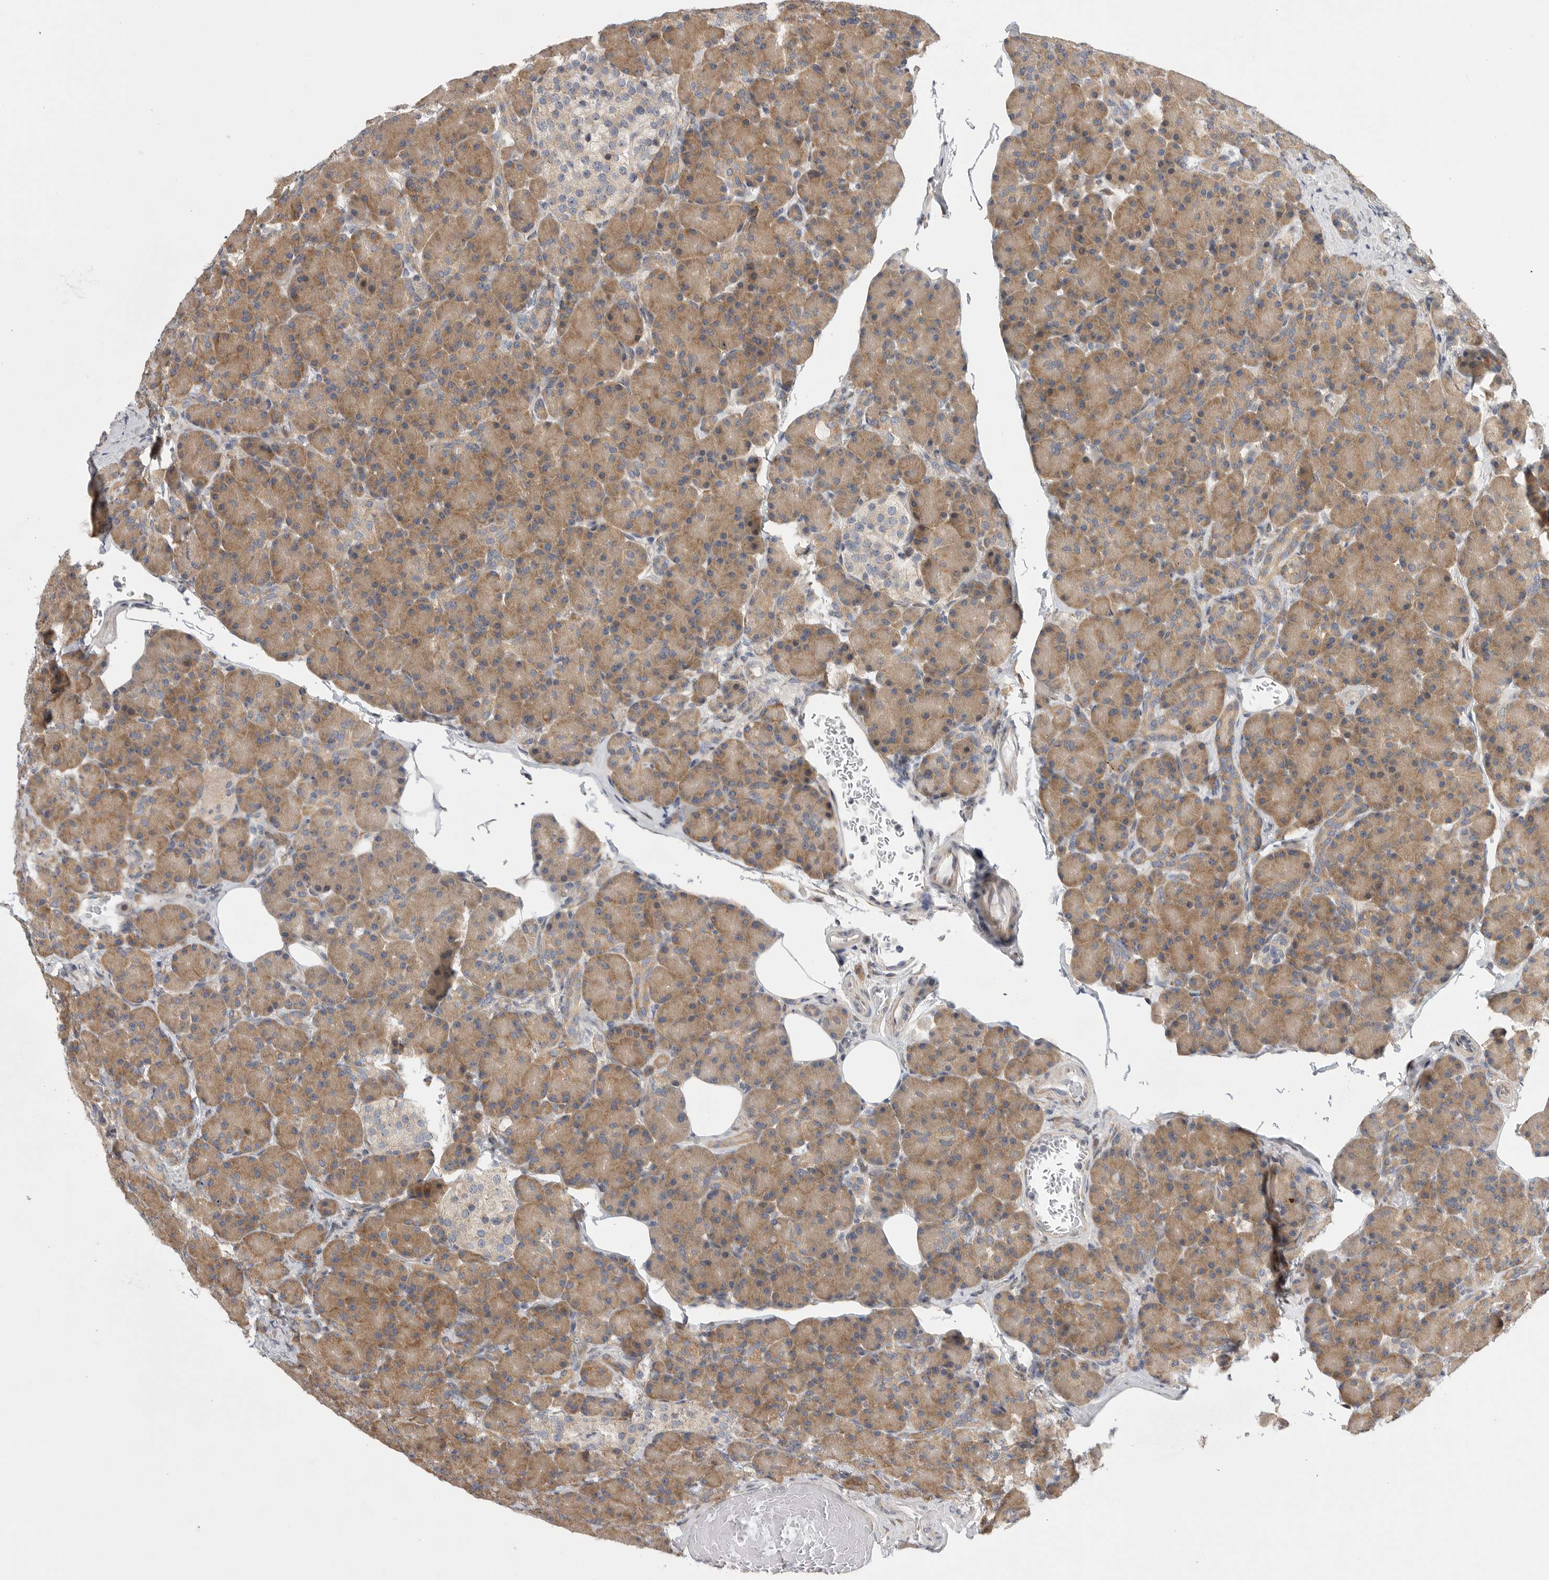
{"staining": {"intensity": "moderate", "quantity": ">75%", "location": "cytoplasmic/membranous"}, "tissue": "pancreas", "cell_type": "Exocrine glandular cells", "image_type": "normal", "snomed": [{"axis": "morphology", "description": "Normal tissue, NOS"}, {"axis": "topography", "description": "Pancreas"}], "caption": "Exocrine glandular cells exhibit medium levels of moderate cytoplasmic/membranous staining in approximately >75% of cells in benign human pancreas.", "gene": "FBXO43", "patient": {"sex": "female", "age": 43}}